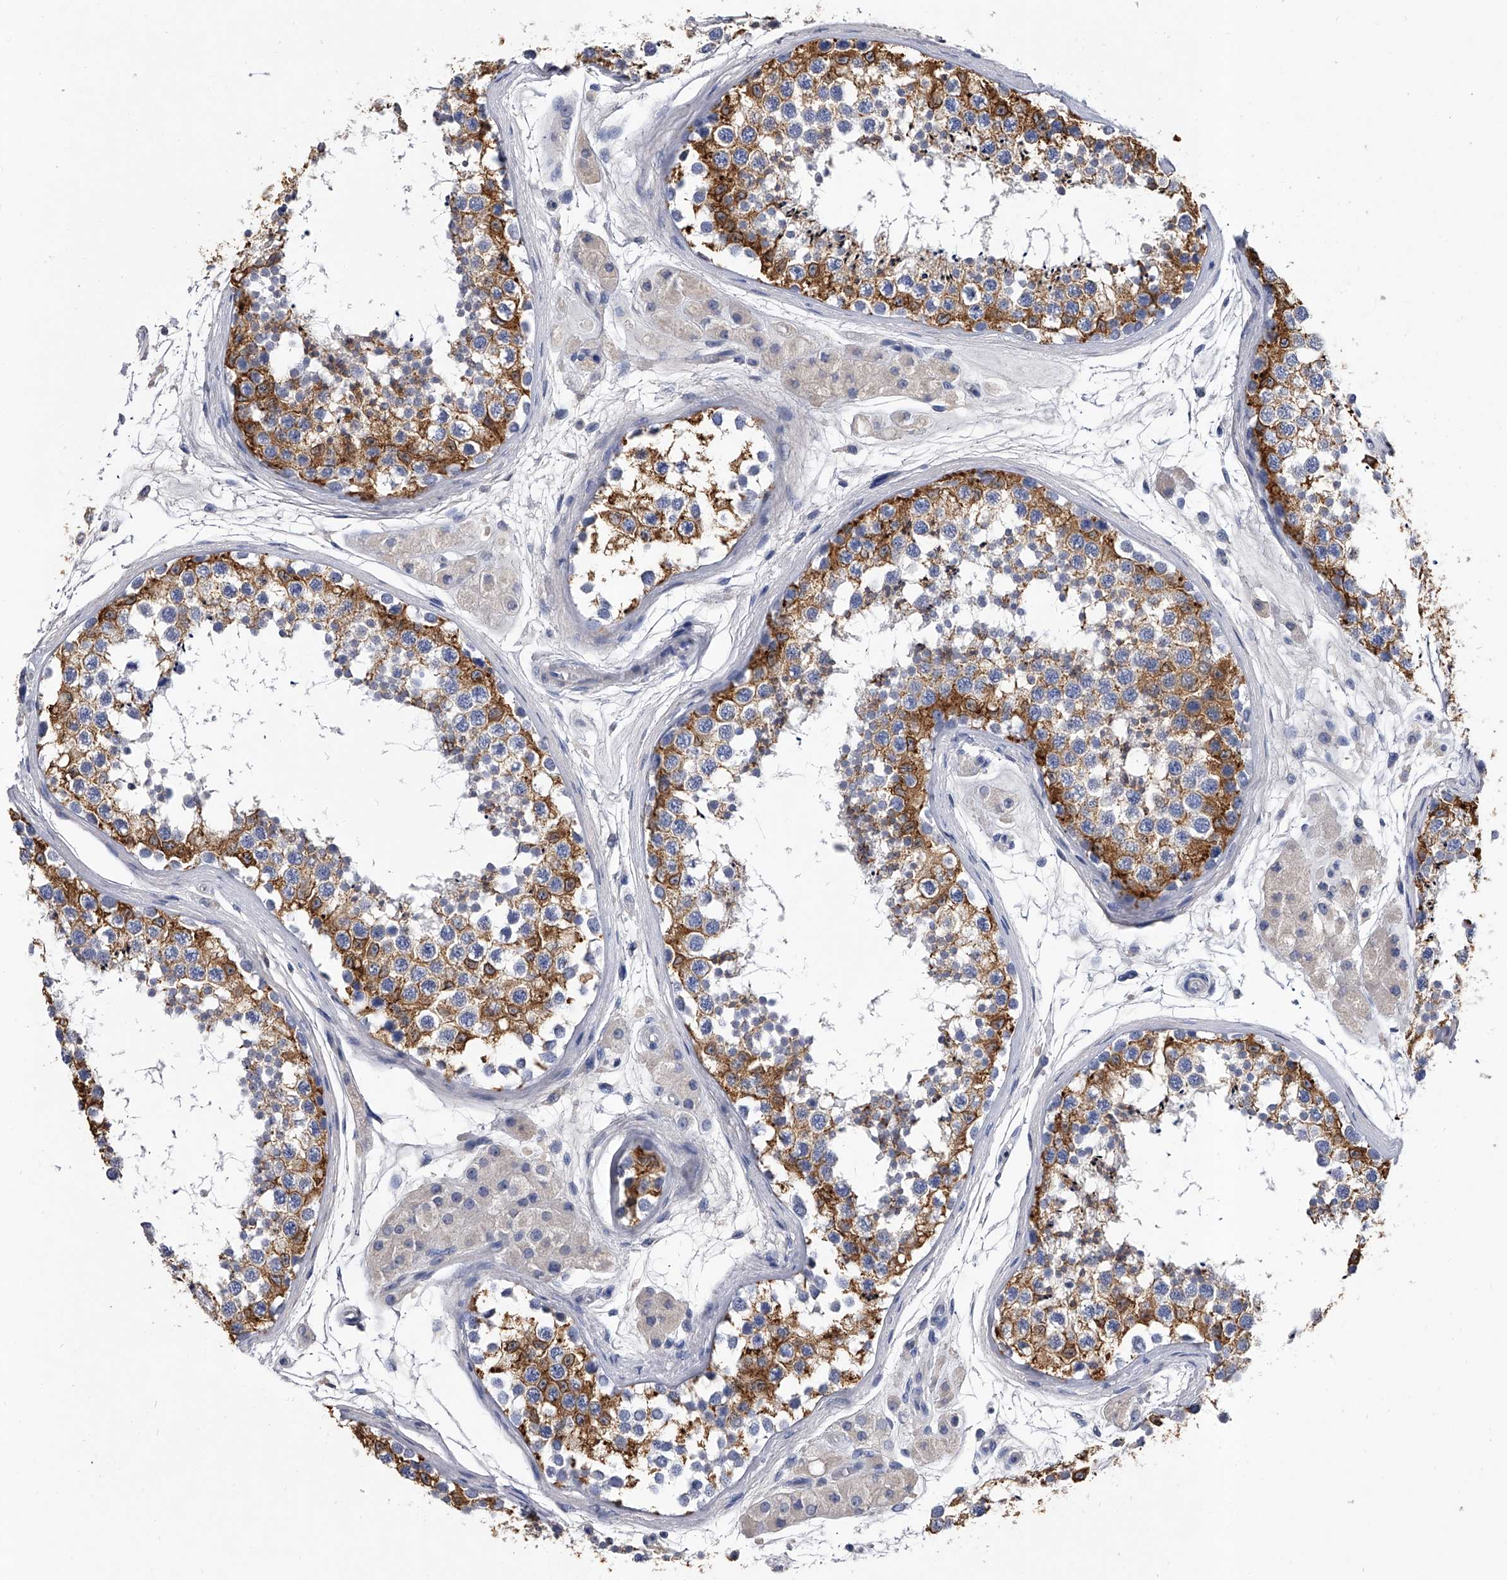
{"staining": {"intensity": "strong", "quantity": "25%-75%", "location": "cytoplasmic/membranous"}, "tissue": "testis", "cell_type": "Cells in seminiferous ducts", "image_type": "normal", "snomed": [{"axis": "morphology", "description": "Normal tissue, NOS"}, {"axis": "topography", "description": "Testis"}], "caption": "Immunohistochemistry image of benign testis stained for a protein (brown), which demonstrates high levels of strong cytoplasmic/membranous expression in about 25%-75% of cells in seminiferous ducts.", "gene": "EFCAB7", "patient": {"sex": "male", "age": 56}}